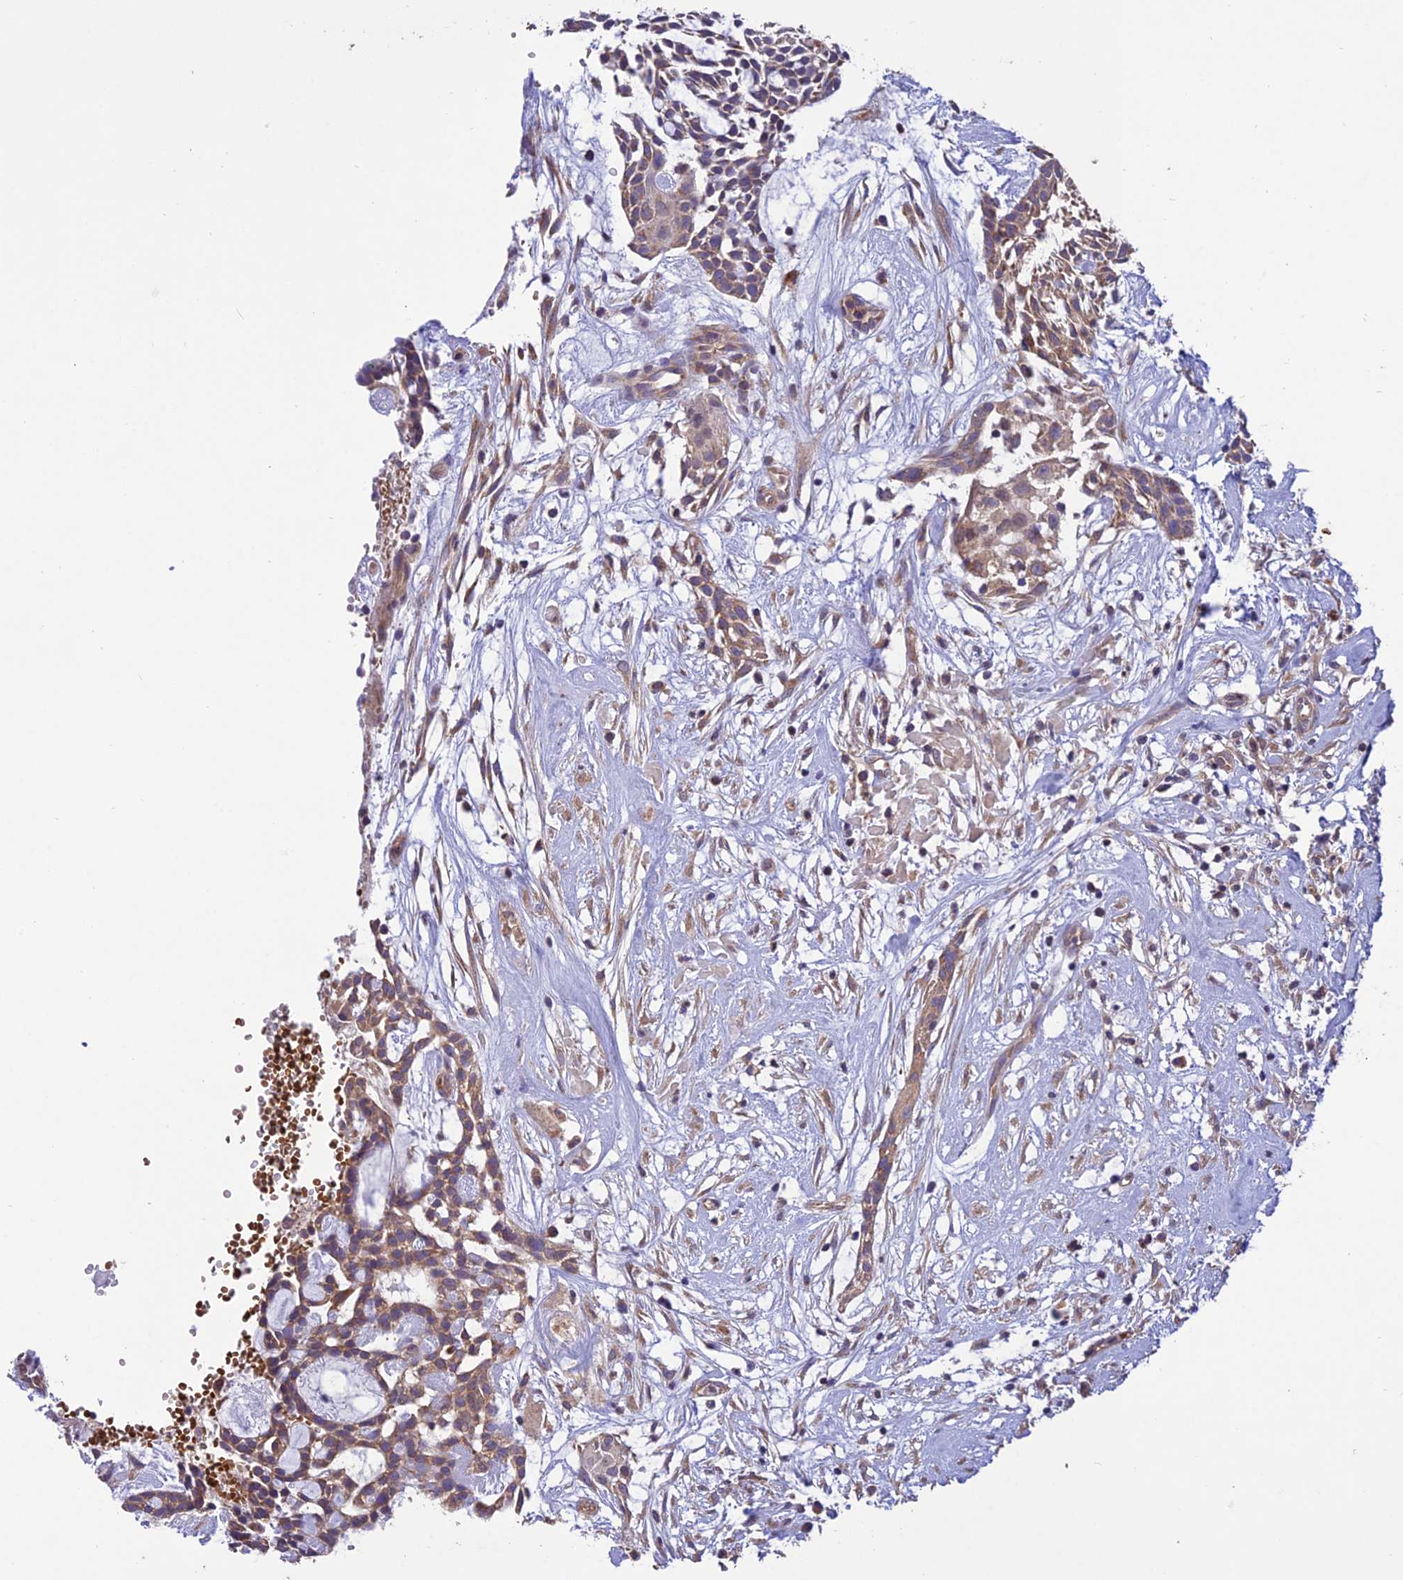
{"staining": {"intensity": "moderate", "quantity": "25%-75%", "location": "cytoplasmic/membranous"}, "tissue": "head and neck cancer", "cell_type": "Tumor cells", "image_type": "cancer", "snomed": [{"axis": "morphology", "description": "Adenocarcinoma, NOS"}, {"axis": "topography", "description": "Subcutis"}, {"axis": "topography", "description": "Head-Neck"}], "caption": "Head and neck cancer (adenocarcinoma) tissue displays moderate cytoplasmic/membranous positivity in approximately 25%-75% of tumor cells, visualized by immunohistochemistry.", "gene": "NDUFAF1", "patient": {"sex": "female", "age": 73}}